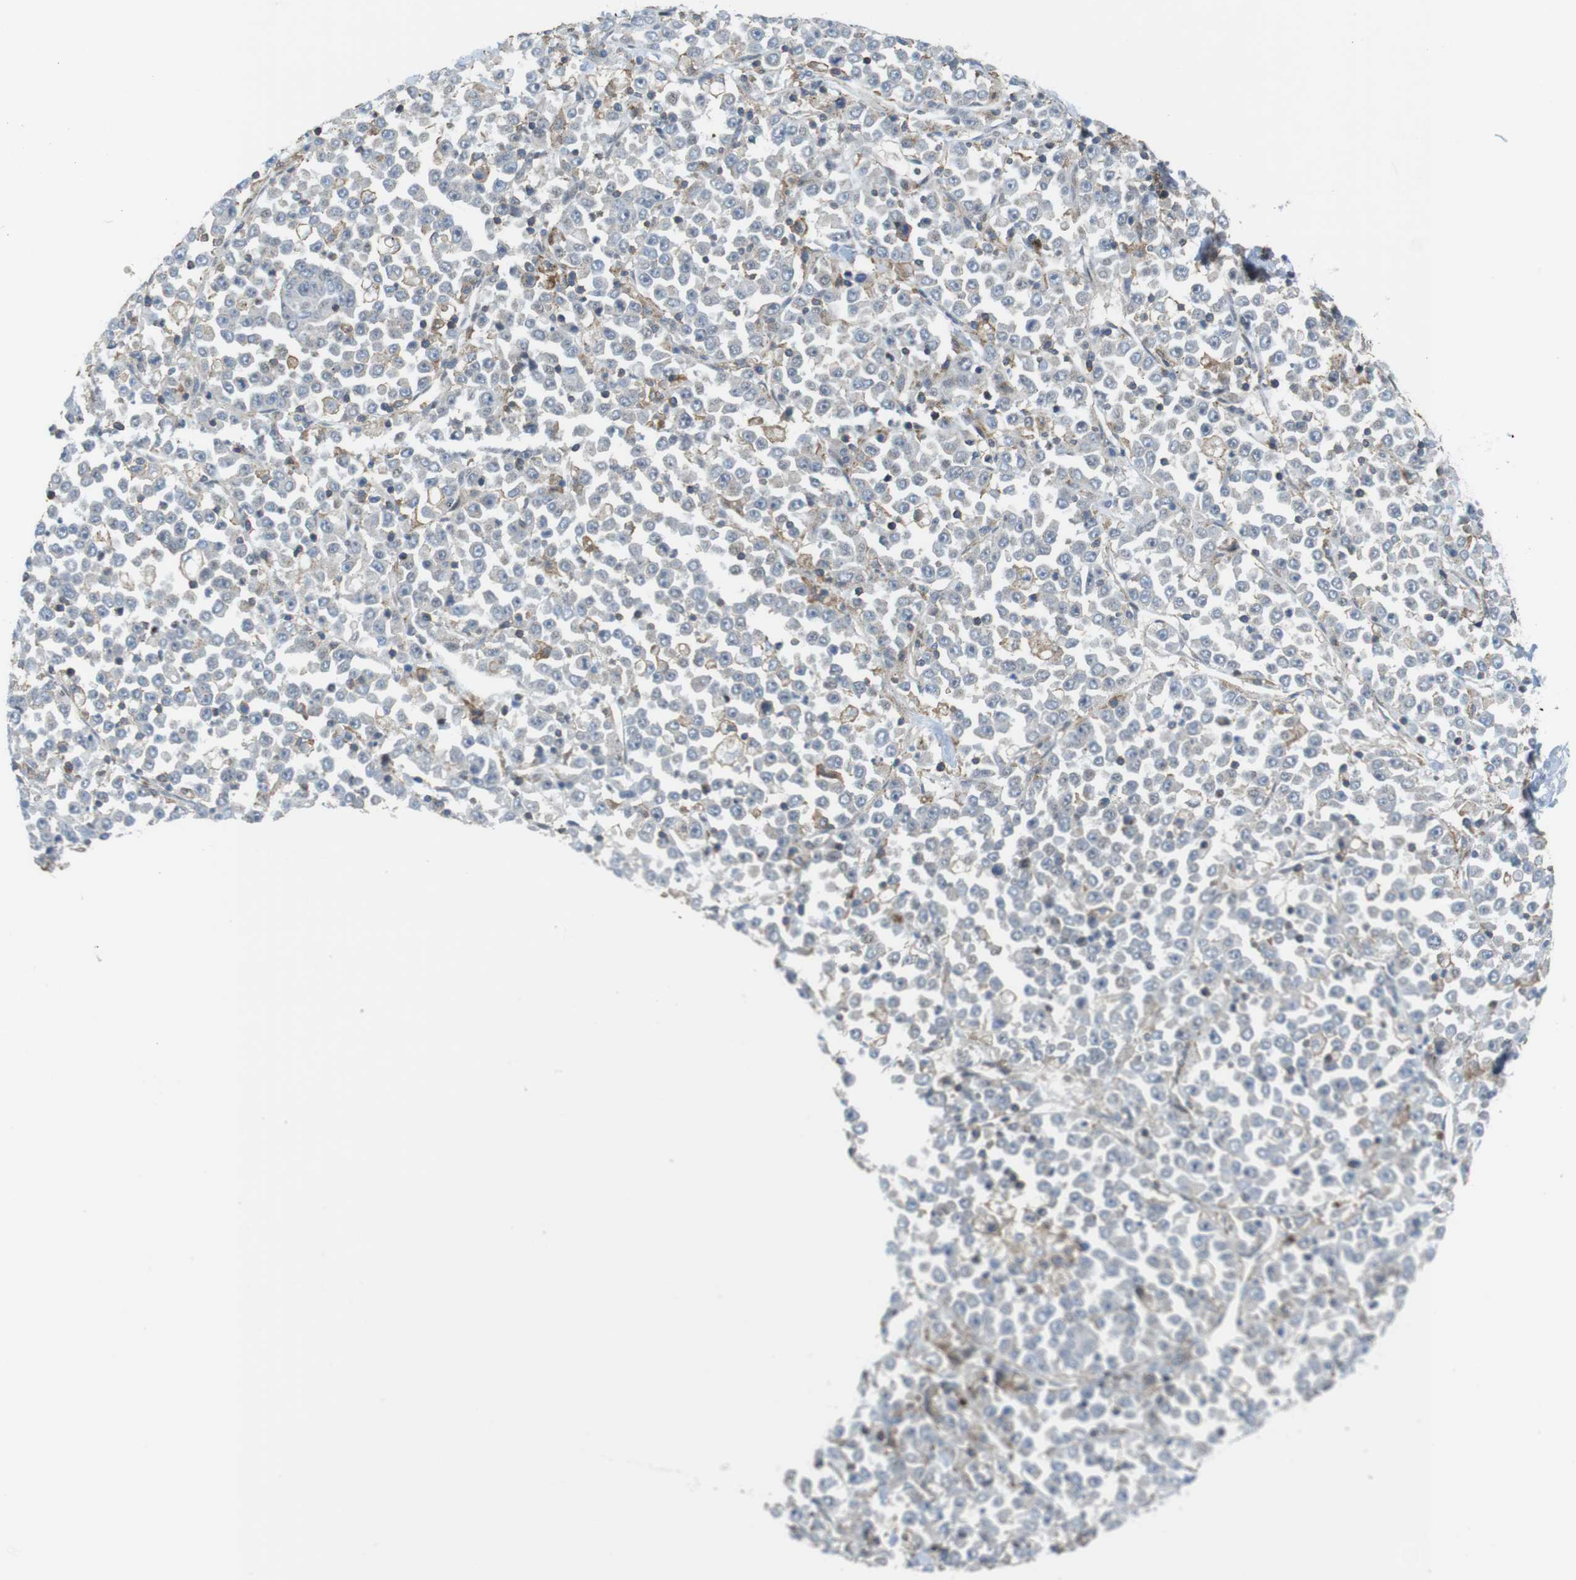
{"staining": {"intensity": "negative", "quantity": "none", "location": "none"}, "tissue": "stomach cancer", "cell_type": "Tumor cells", "image_type": "cancer", "snomed": [{"axis": "morphology", "description": "Normal tissue, NOS"}, {"axis": "morphology", "description": "Adenocarcinoma, NOS"}, {"axis": "topography", "description": "Stomach, upper"}, {"axis": "topography", "description": "Stomach"}], "caption": "This histopathology image is of stomach cancer stained with IHC to label a protein in brown with the nuclei are counter-stained blue. There is no expression in tumor cells. The staining was performed using DAB to visualize the protein expression in brown, while the nuclei were stained in blue with hematoxylin (Magnification: 20x).", "gene": "CUL7", "patient": {"sex": "male", "age": 59}}